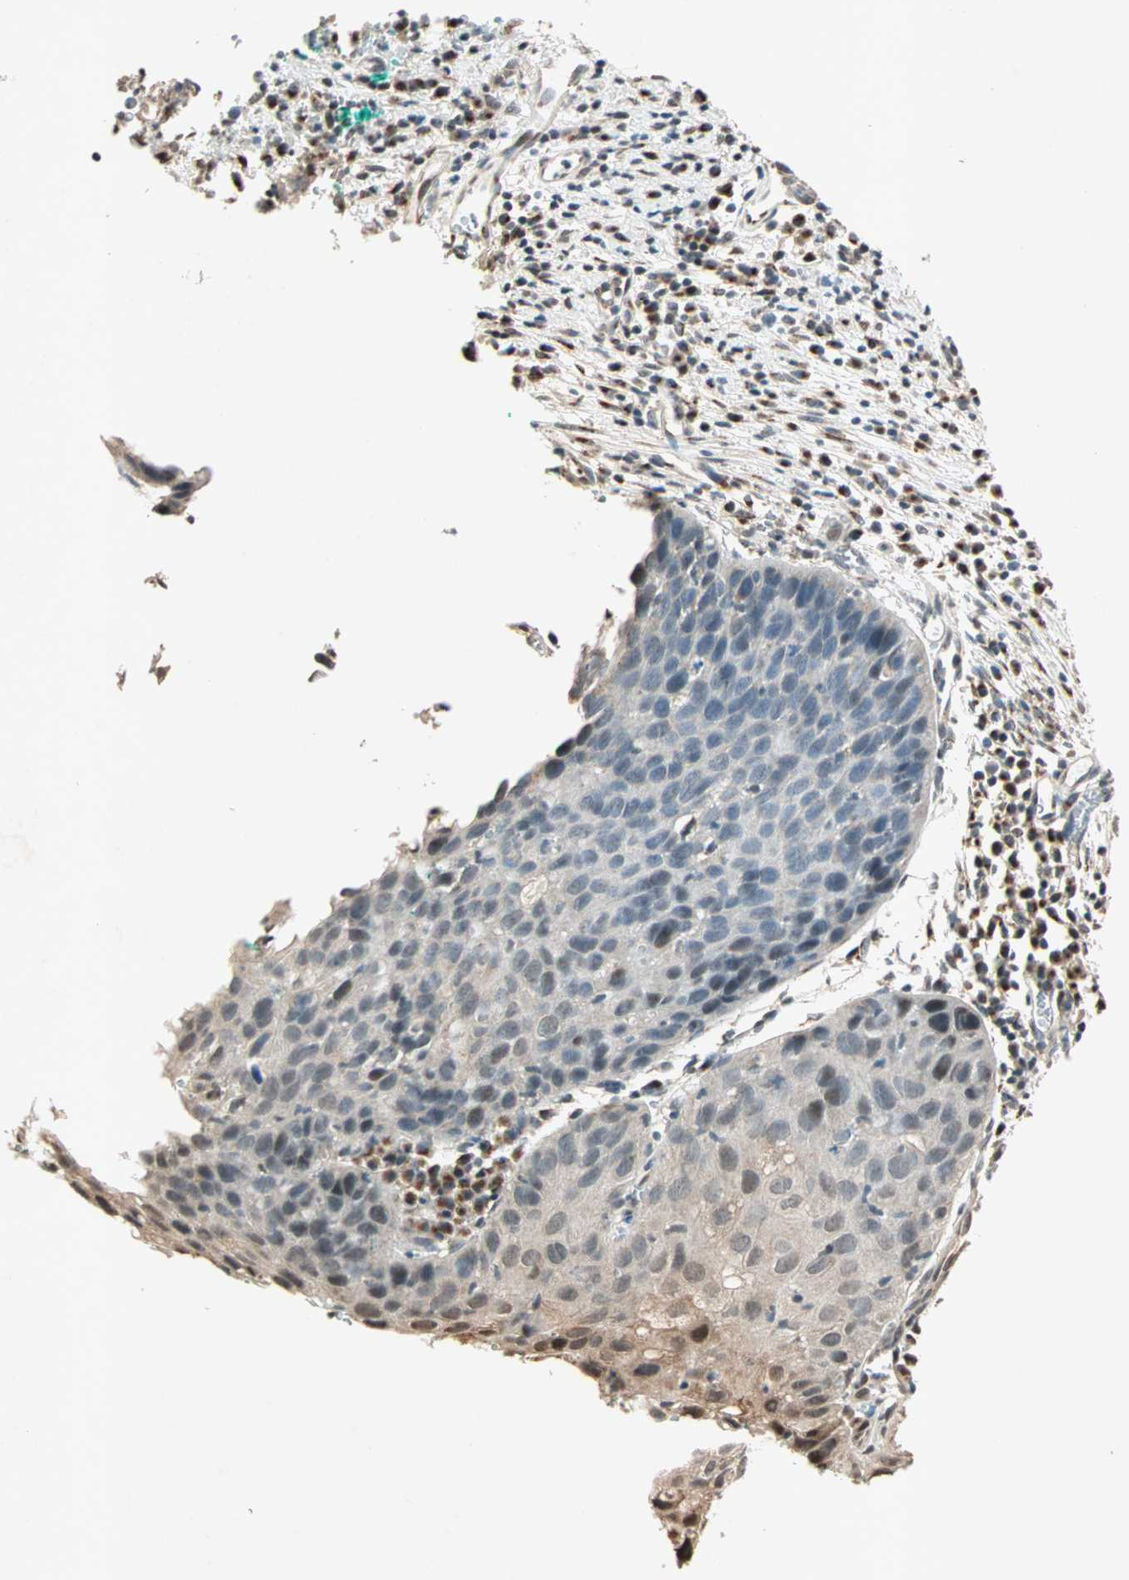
{"staining": {"intensity": "weak", "quantity": "<25%", "location": "nuclear"}, "tissue": "cervical cancer", "cell_type": "Tumor cells", "image_type": "cancer", "snomed": [{"axis": "morphology", "description": "Squamous cell carcinoma, NOS"}, {"axis": "topography", "description": "Cervix"}], "caption": "Tumor cells are negative for brown protein staining in cervical cancer (squamous cell carcinoma).", "gene": "PRDM2", "patient": {"sex": "female", "age": 38}}